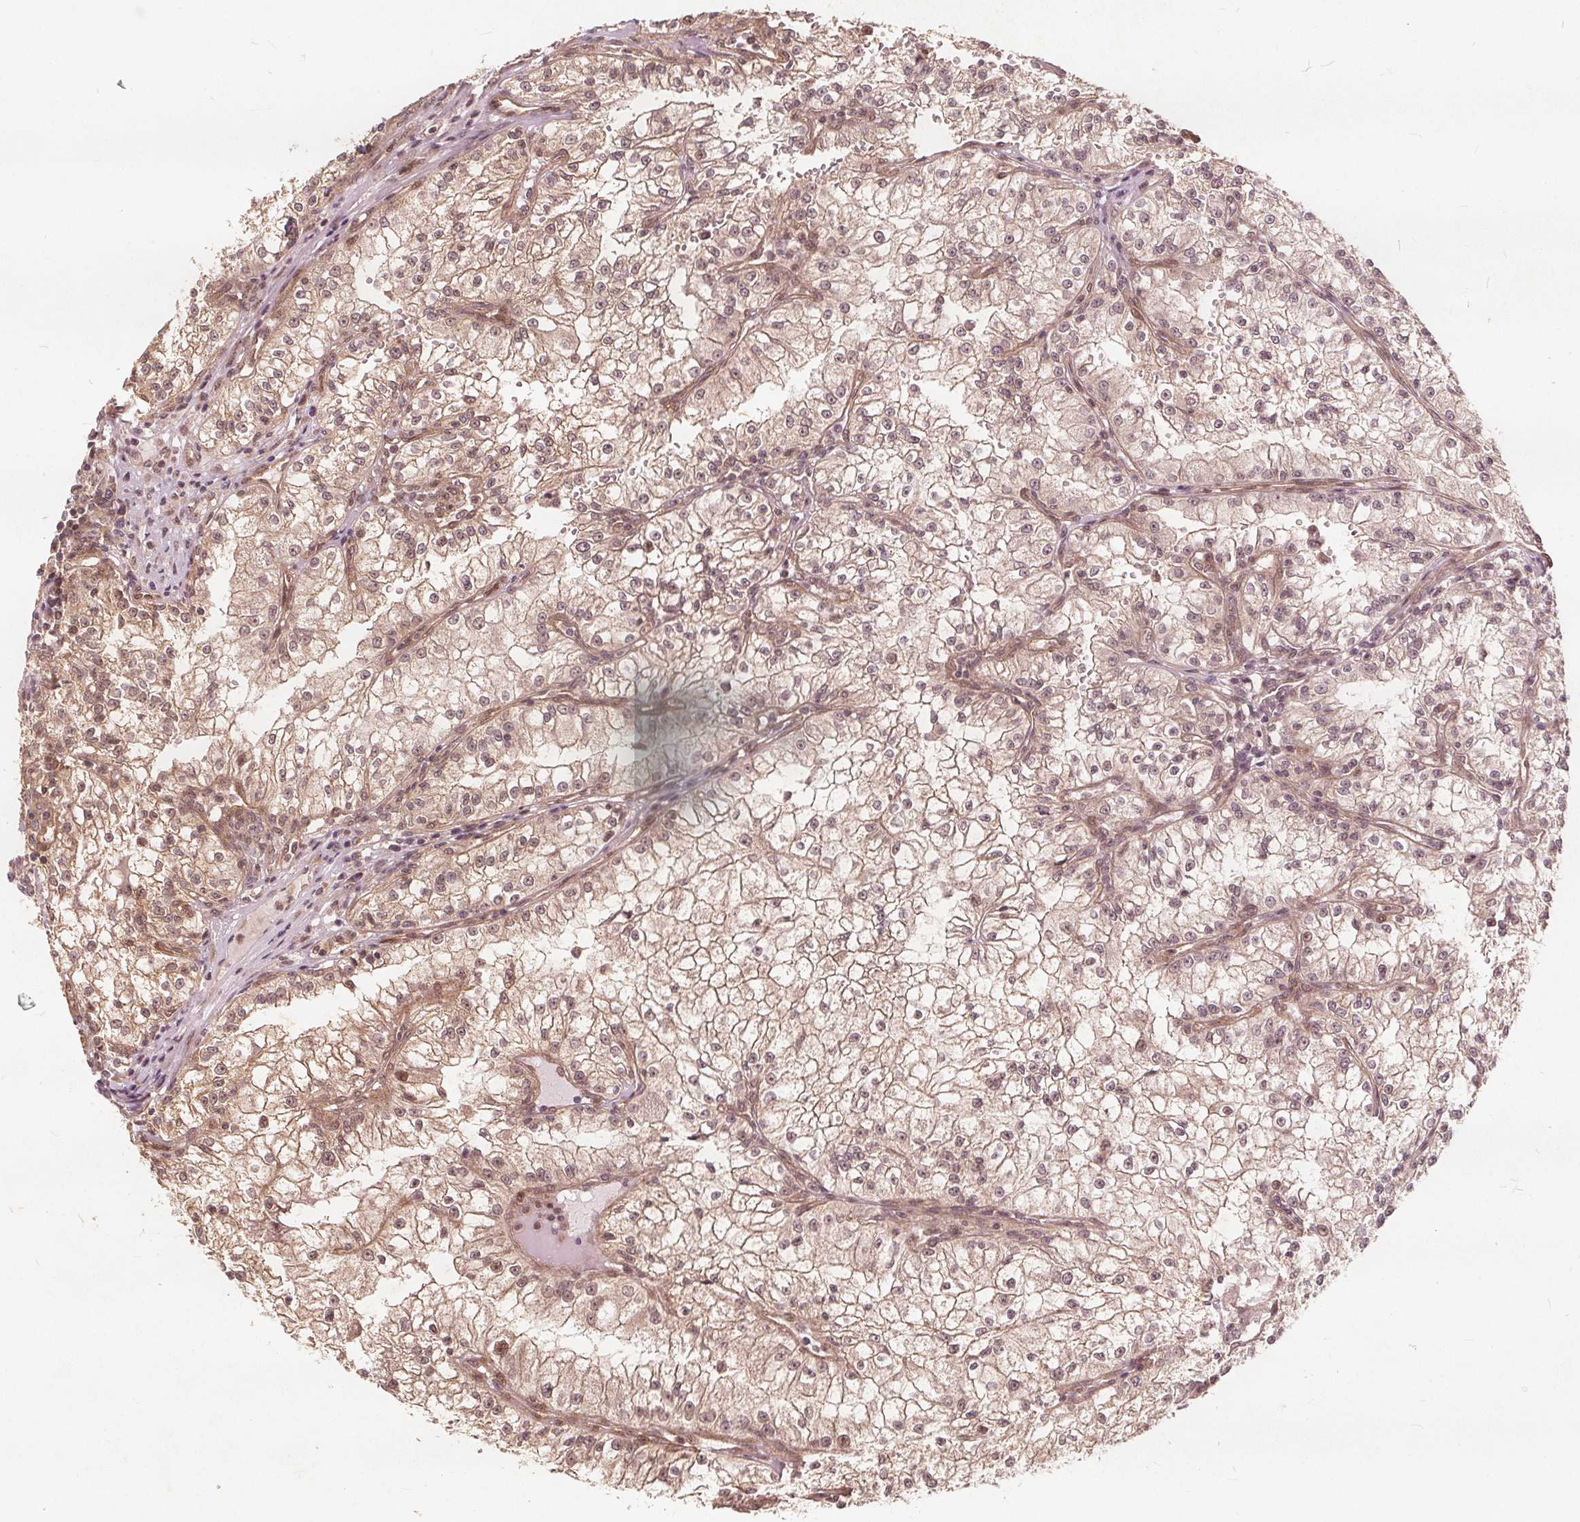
{"staining": {"intensity": "moderate", "quantity": ">75%", "location": "cytoplasmic/membranous,nuclear"}, "tissue": "renal cancer", "cell_type": "Tumor cells", "image_type": "cancer", "snomed": [{"axis": "morphology", "description": "Adenocarcinoma, NOS"}, {"axis": "topography", "description": "Kidney"}], "caption": "Adenocarcinoma (renal) stained with DAB (3,3'-diaminobenzidine) immunohistochemistry demonstrates medium levels of moderate cytoplasmic/membranous and nuclear positivity in about >75% of tumor cells. The staining was performed using DAB to visualize the protein expression in brown, while the nuclei were stained in blue with hematoxylin (Magnification: 20x).", "gene": "PPP1CB", "patient": {"sex": "male", "age": 36}}